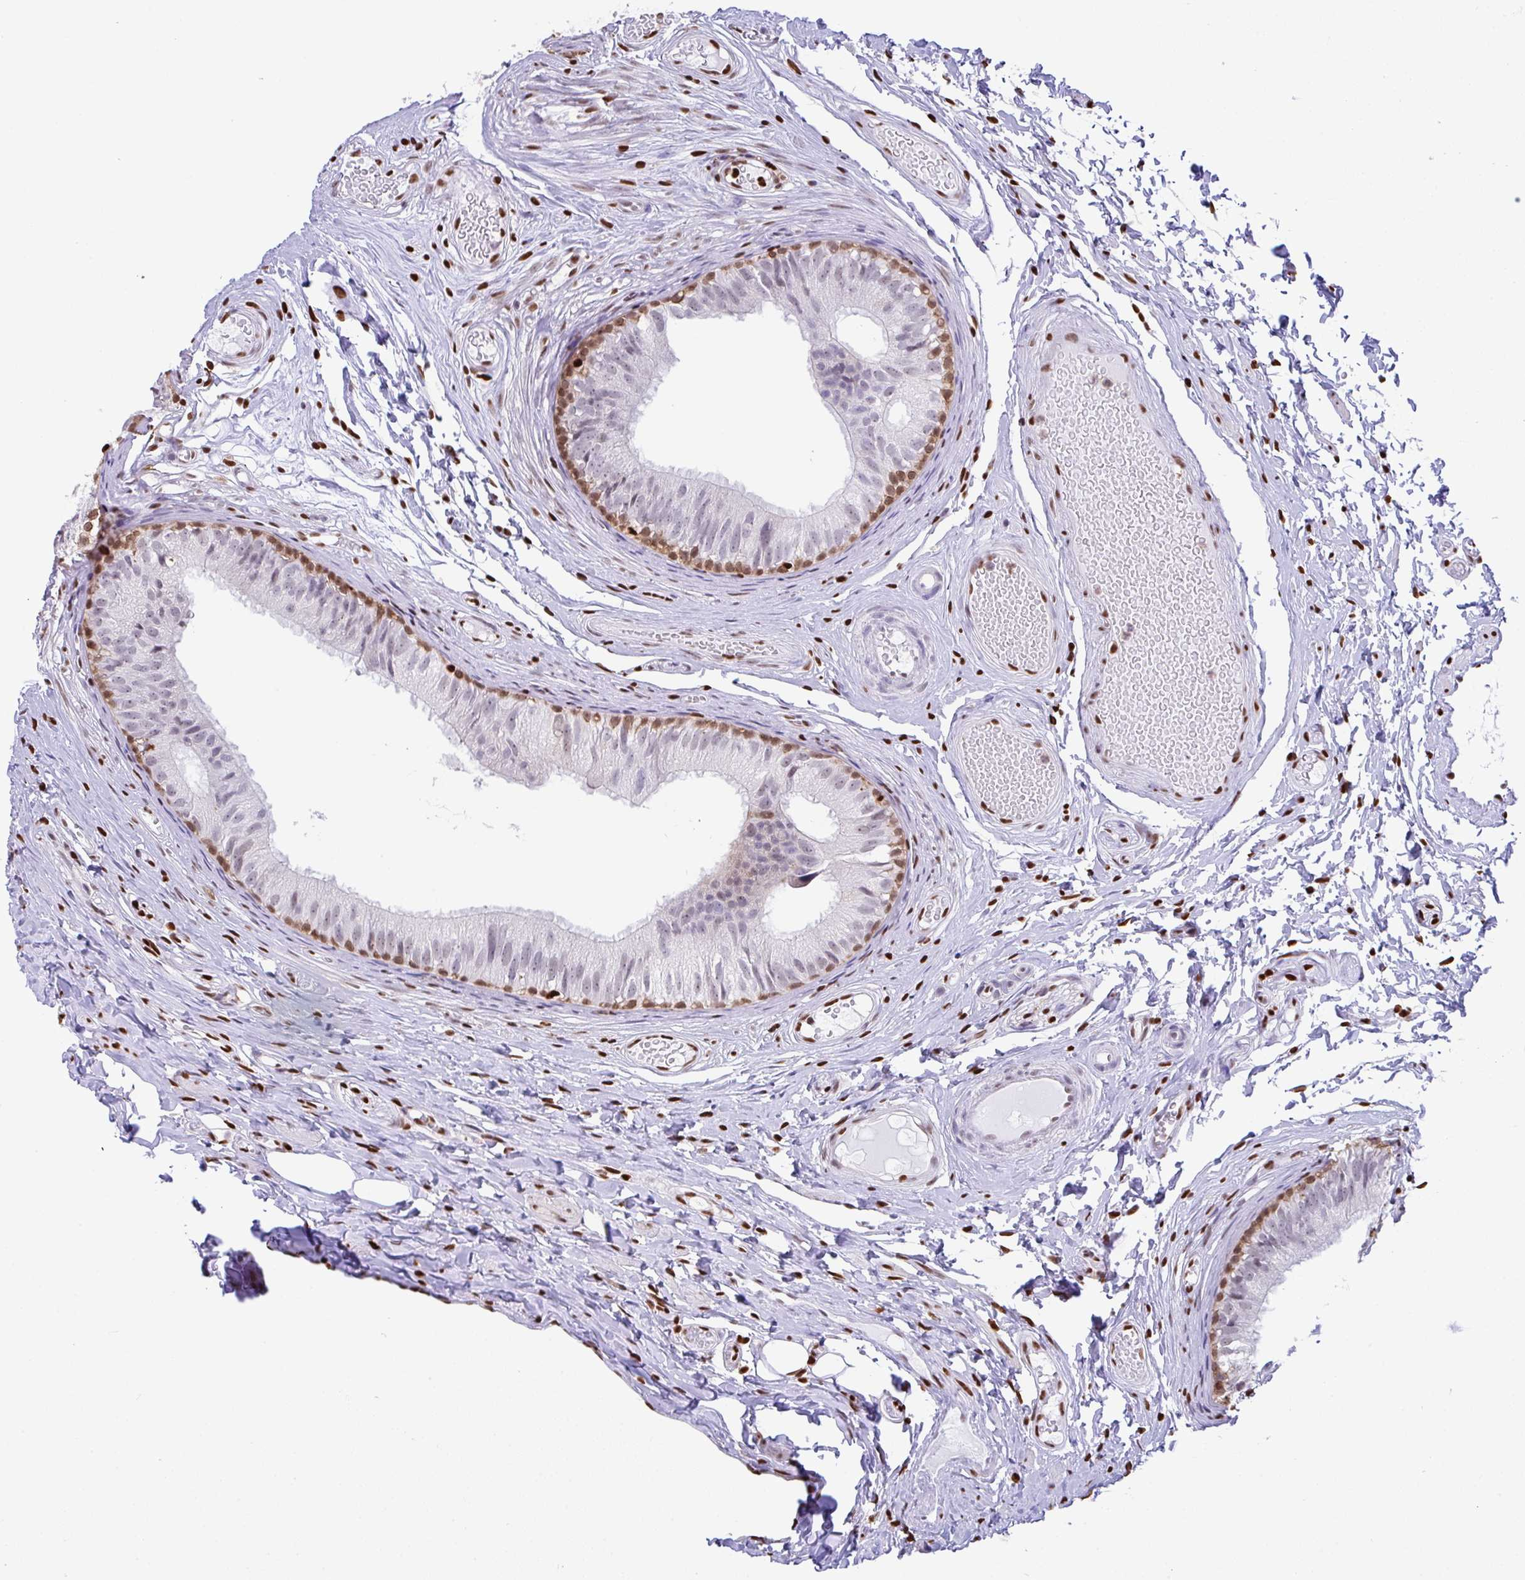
{"staining": {"intensity": "moderate", "quantity": "<25%", "location": "nuclear"}, "tissue": "epididymis", "cell_type": "Glandular cells", "image_type": "normal", "snomed": [{"axis": "morphology", "description": "Normal tissue, NOS"}, {"axis": "morphology", "description": "Seminoma, NOS"}, {"axis": "topography", "description": "Testis"}, {"axis": "topography", "description": "Epididymis"}], "caption": "Protein staining shows moderate nuclear positivity in about <25% of glandular cells in benign epididymis.", "gene": "BTBD10", "patient": {"sex": "male", "age": 34}}